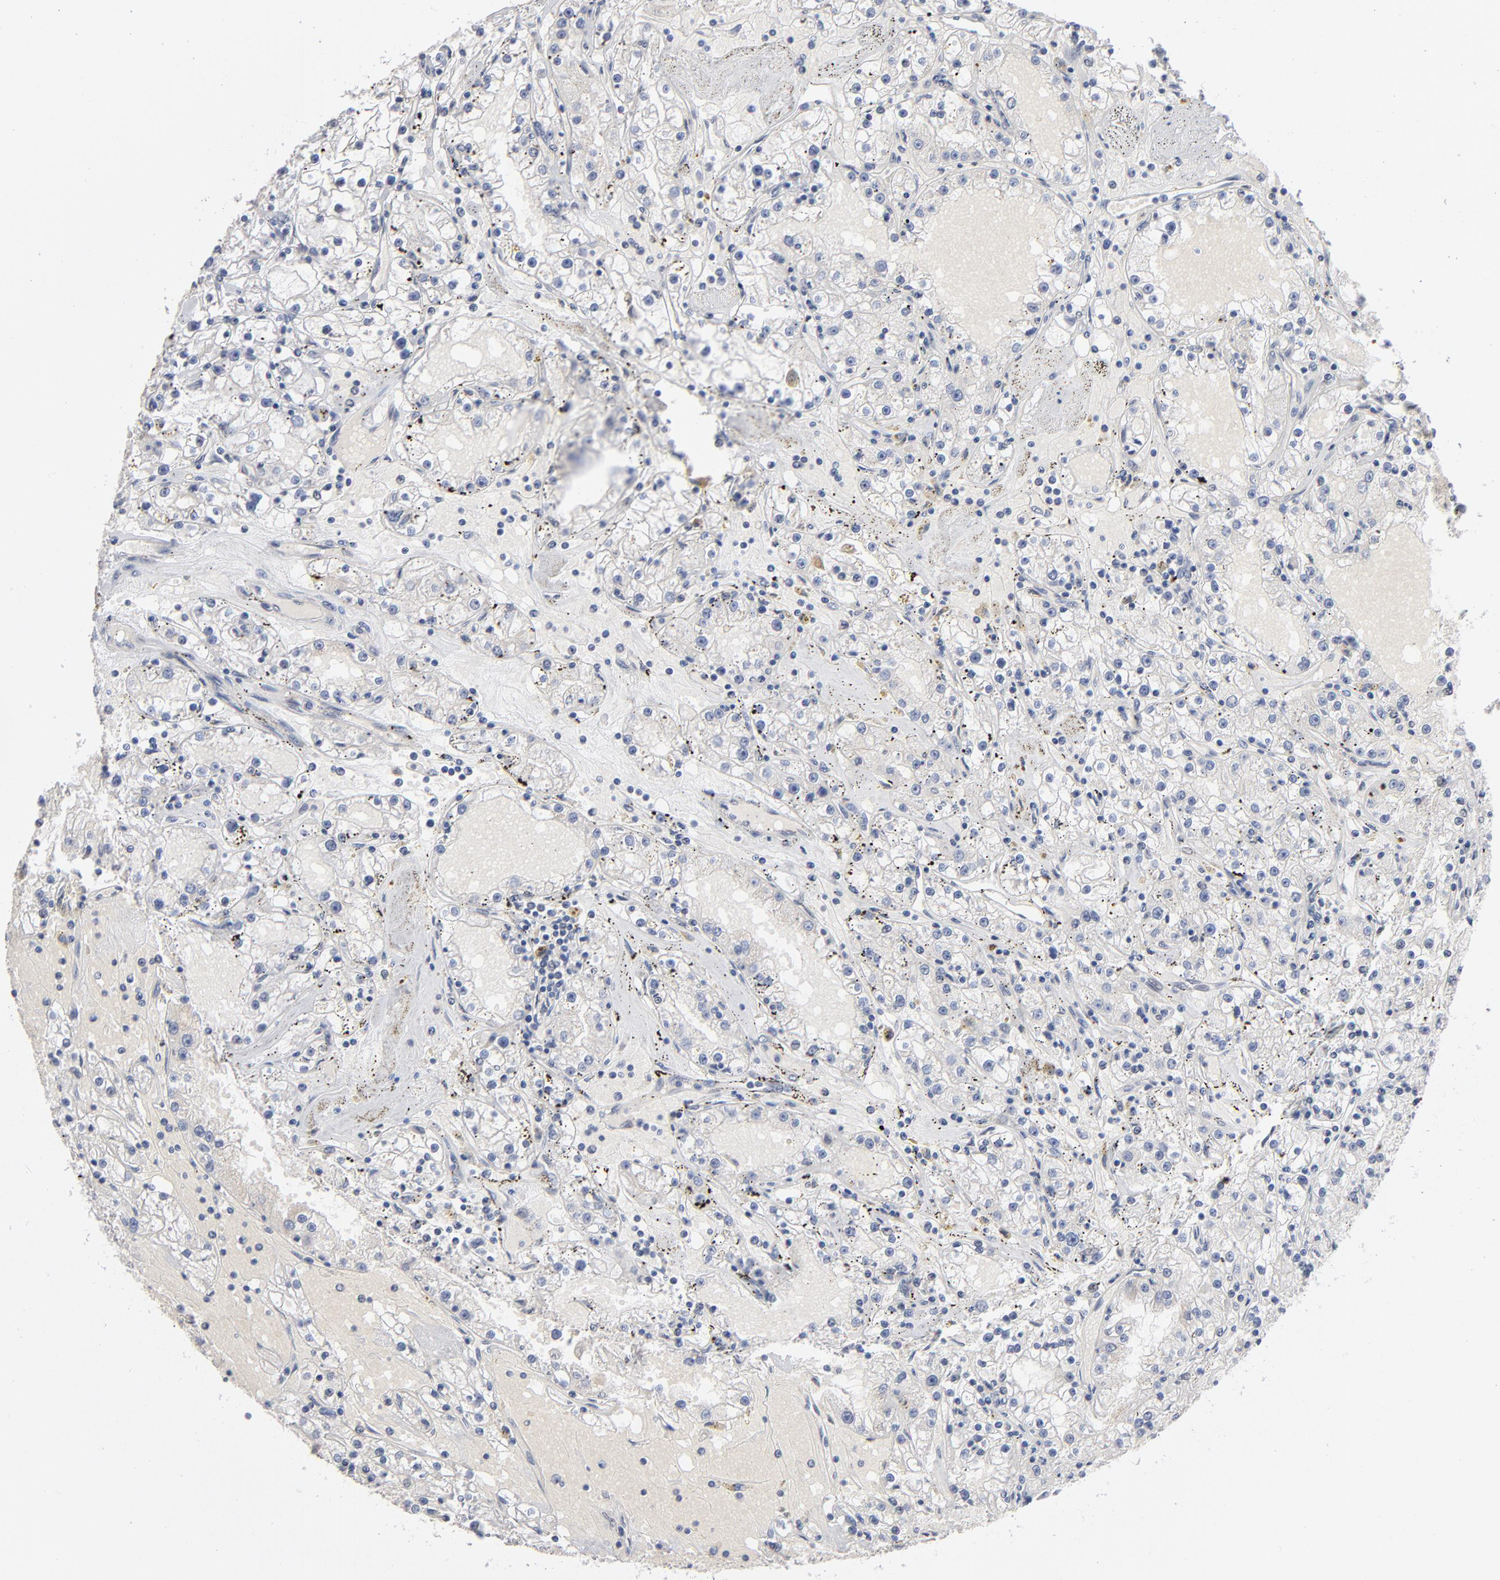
{"staining": {"intensity": "negative", "quantity": "none", "location": "none"}, "tissue": "renal cancer", "cell_type": "Tumor cells", "image_type": "cancer", "snomed": [{"axis": "morphology", "description": "Adenocarcinoma, NOS"}, {"axis": "topography", "description": "Kidney"}], "caption": "Tumor cells are negative for brown protein staining in renal cancer. The staining is performed using DAB (3,3'-diaminobenzidine) brown chromogen with nuclei counter-stained in using hematoxylin.", "gene": "MBIP", "patient": {"sex": "male", "age": 56}}